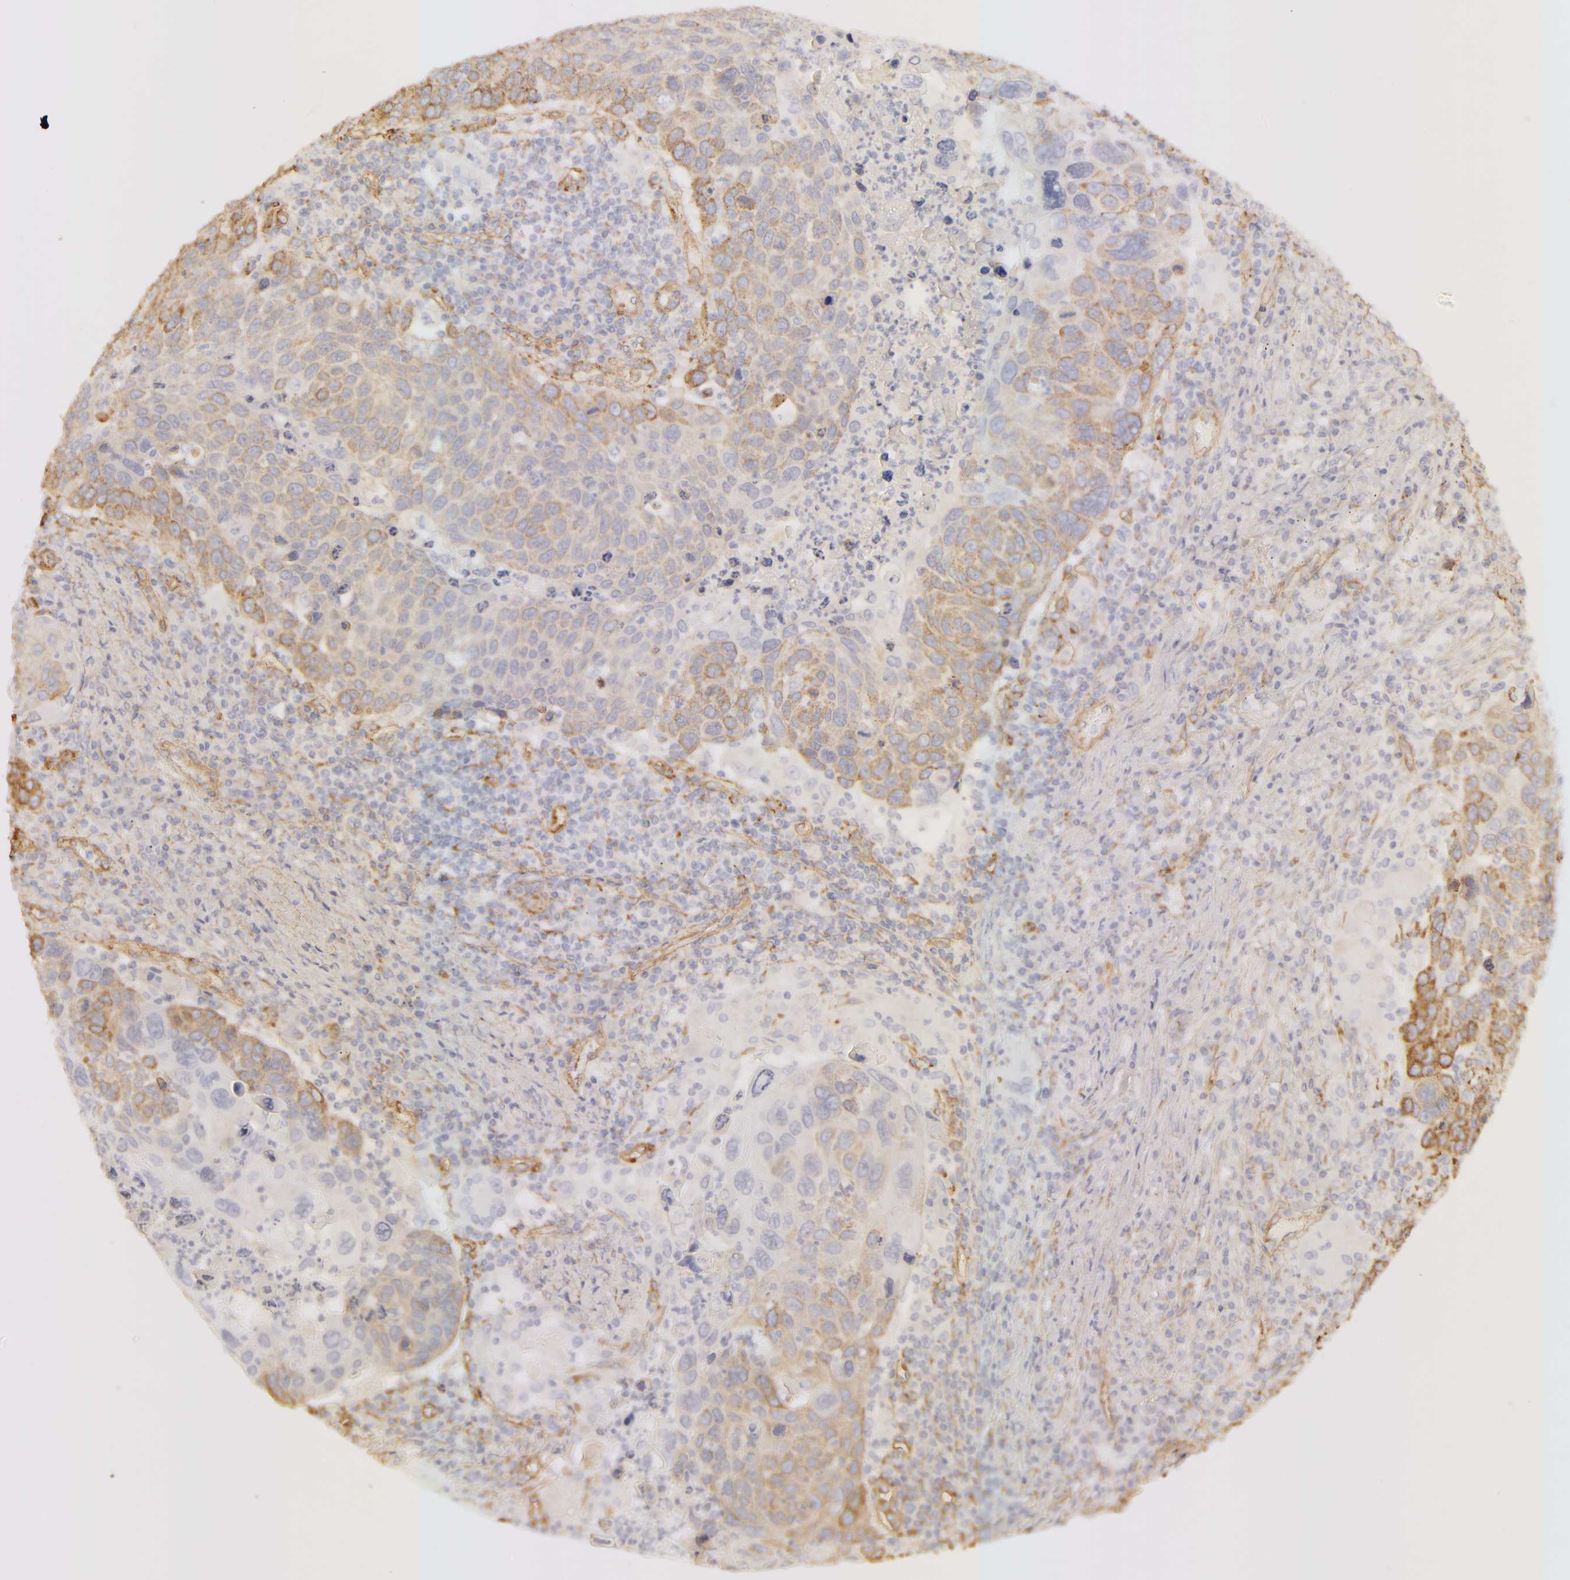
{"staining": {"intensity": "weak", "quantity": "25%-75%", "location": "cytoplasmic/membranous"}, "tissue": "lung cancer", "cell_type": "Tumor cells", "image_type": "cancer", "snomed": [{"axis": "morphology", "description": "Squamous cell carcinoma, NOS"}, {"axis": "topography", "description": "Lung"}], "caption": "Protein analysis of lung cancer tissue displays weak cytoplasmic/membranous staining in about 25%-75% of tumor cells.", "gene": "COL4A1", "patient": {"sex": "male", "age": 68}}